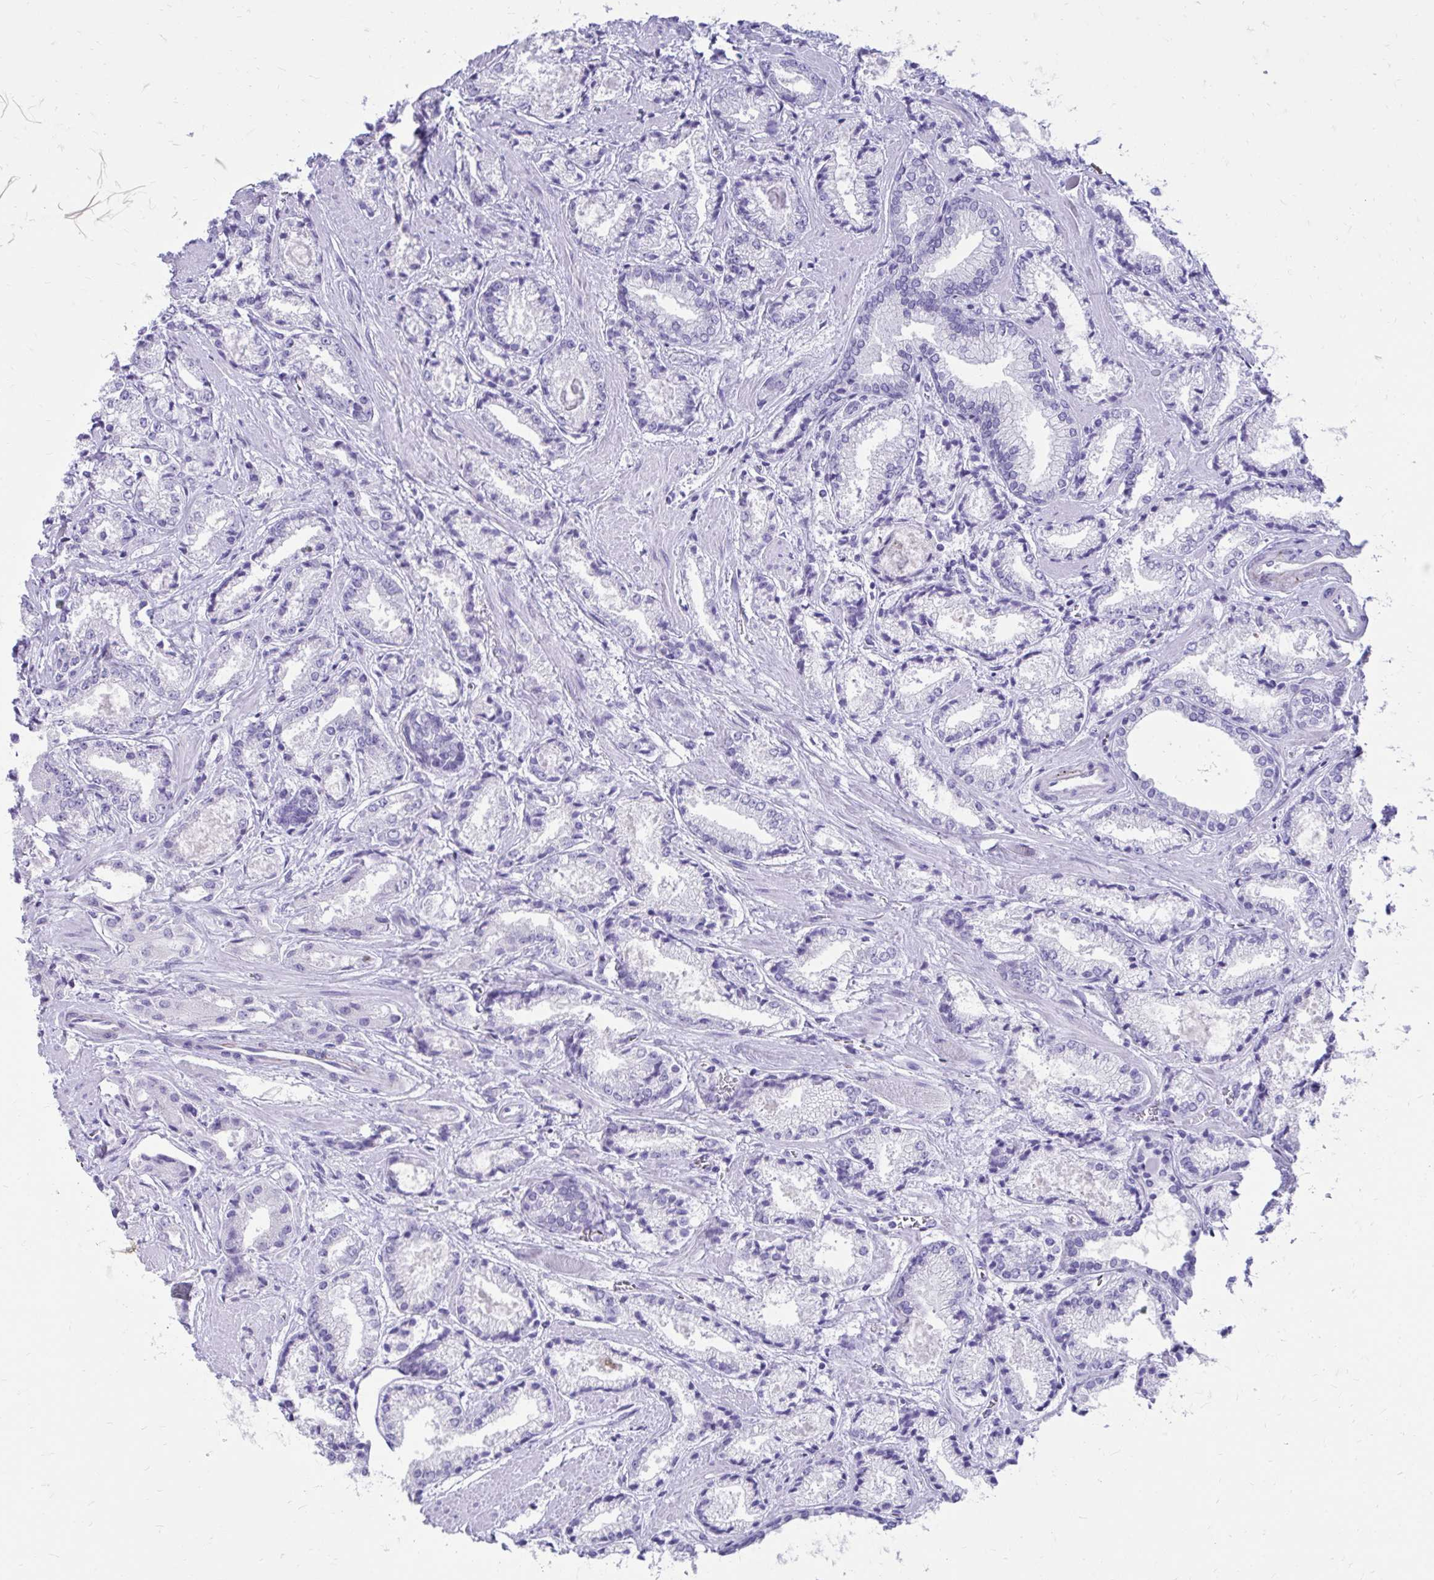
{"staining": {"intensity": "negative", "quantity": "none", "location": "none"}, "tissue": "prostate cancer", "cell_type": "Tumor cells", "image_type": "cancer", "snomed": [{"axis": "morphology", "description": "Adenocarcinoma, High grade"}, {"axis": "topography", "description": "Prostate"}], "caption": "Histopathology image shows no protein positivity in tumor cells of high-grade adenocarcinoma (prostate) tissue.", "gene": "SATL1", "patient": {"sex": "male", "age": 64}}